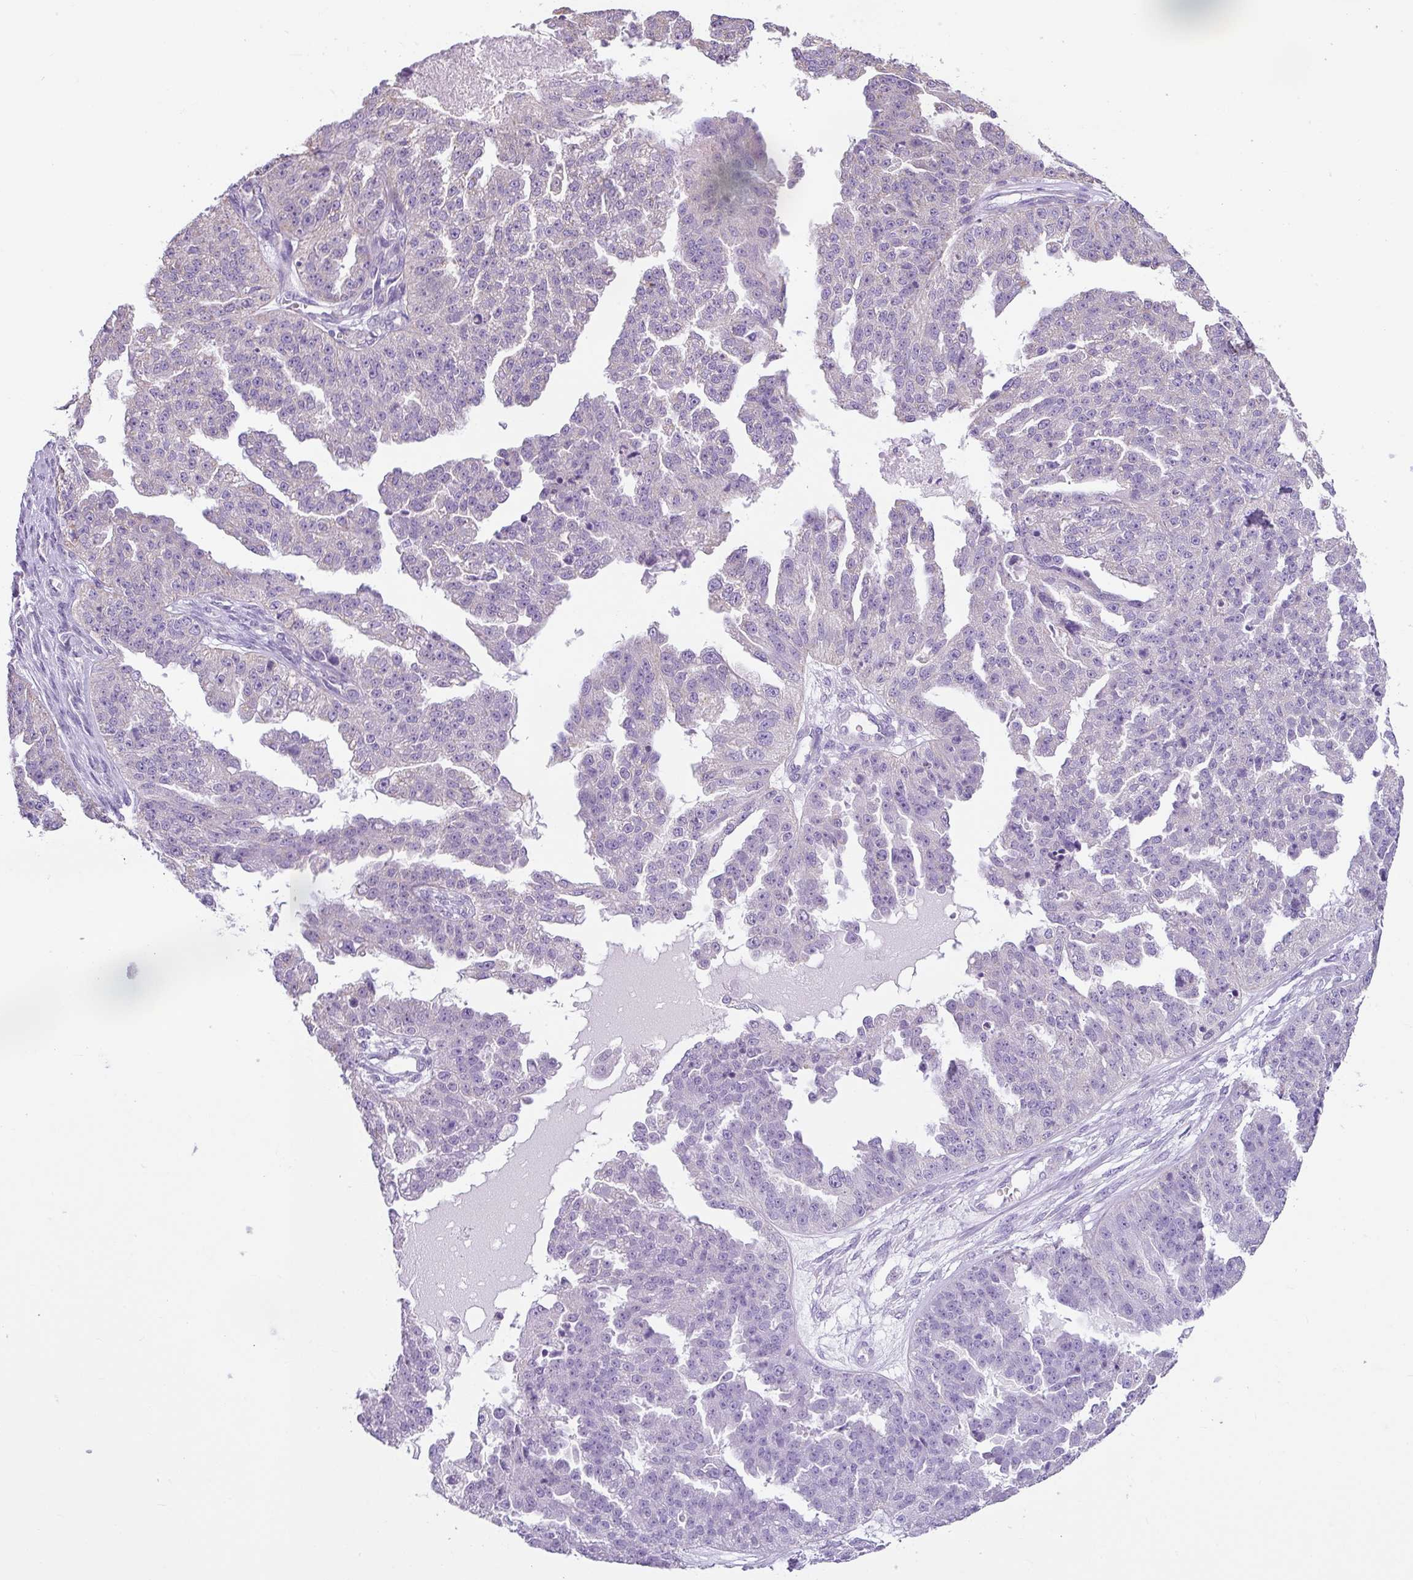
{"staining": {"intensity": "negative", "quantity": "none", "location": "none"}, "tissue": "ovarian cancer", "cell_type": "Tumor cells", "image_type": "cancer", "snomed": [{"axis": "morphology", "description": "Cystadenocarcinoma, serous, NOS"}, {"axis": "topography", "description": "Ovary"}], "caption": "A high-resolution histopathology image shows immunohistochemistry (IHC) staining of ovarian cancer, which displays no significant positivity in tumor cells.", "gene": "PALS2", "patient": {"sex": "female", "age": 58}}